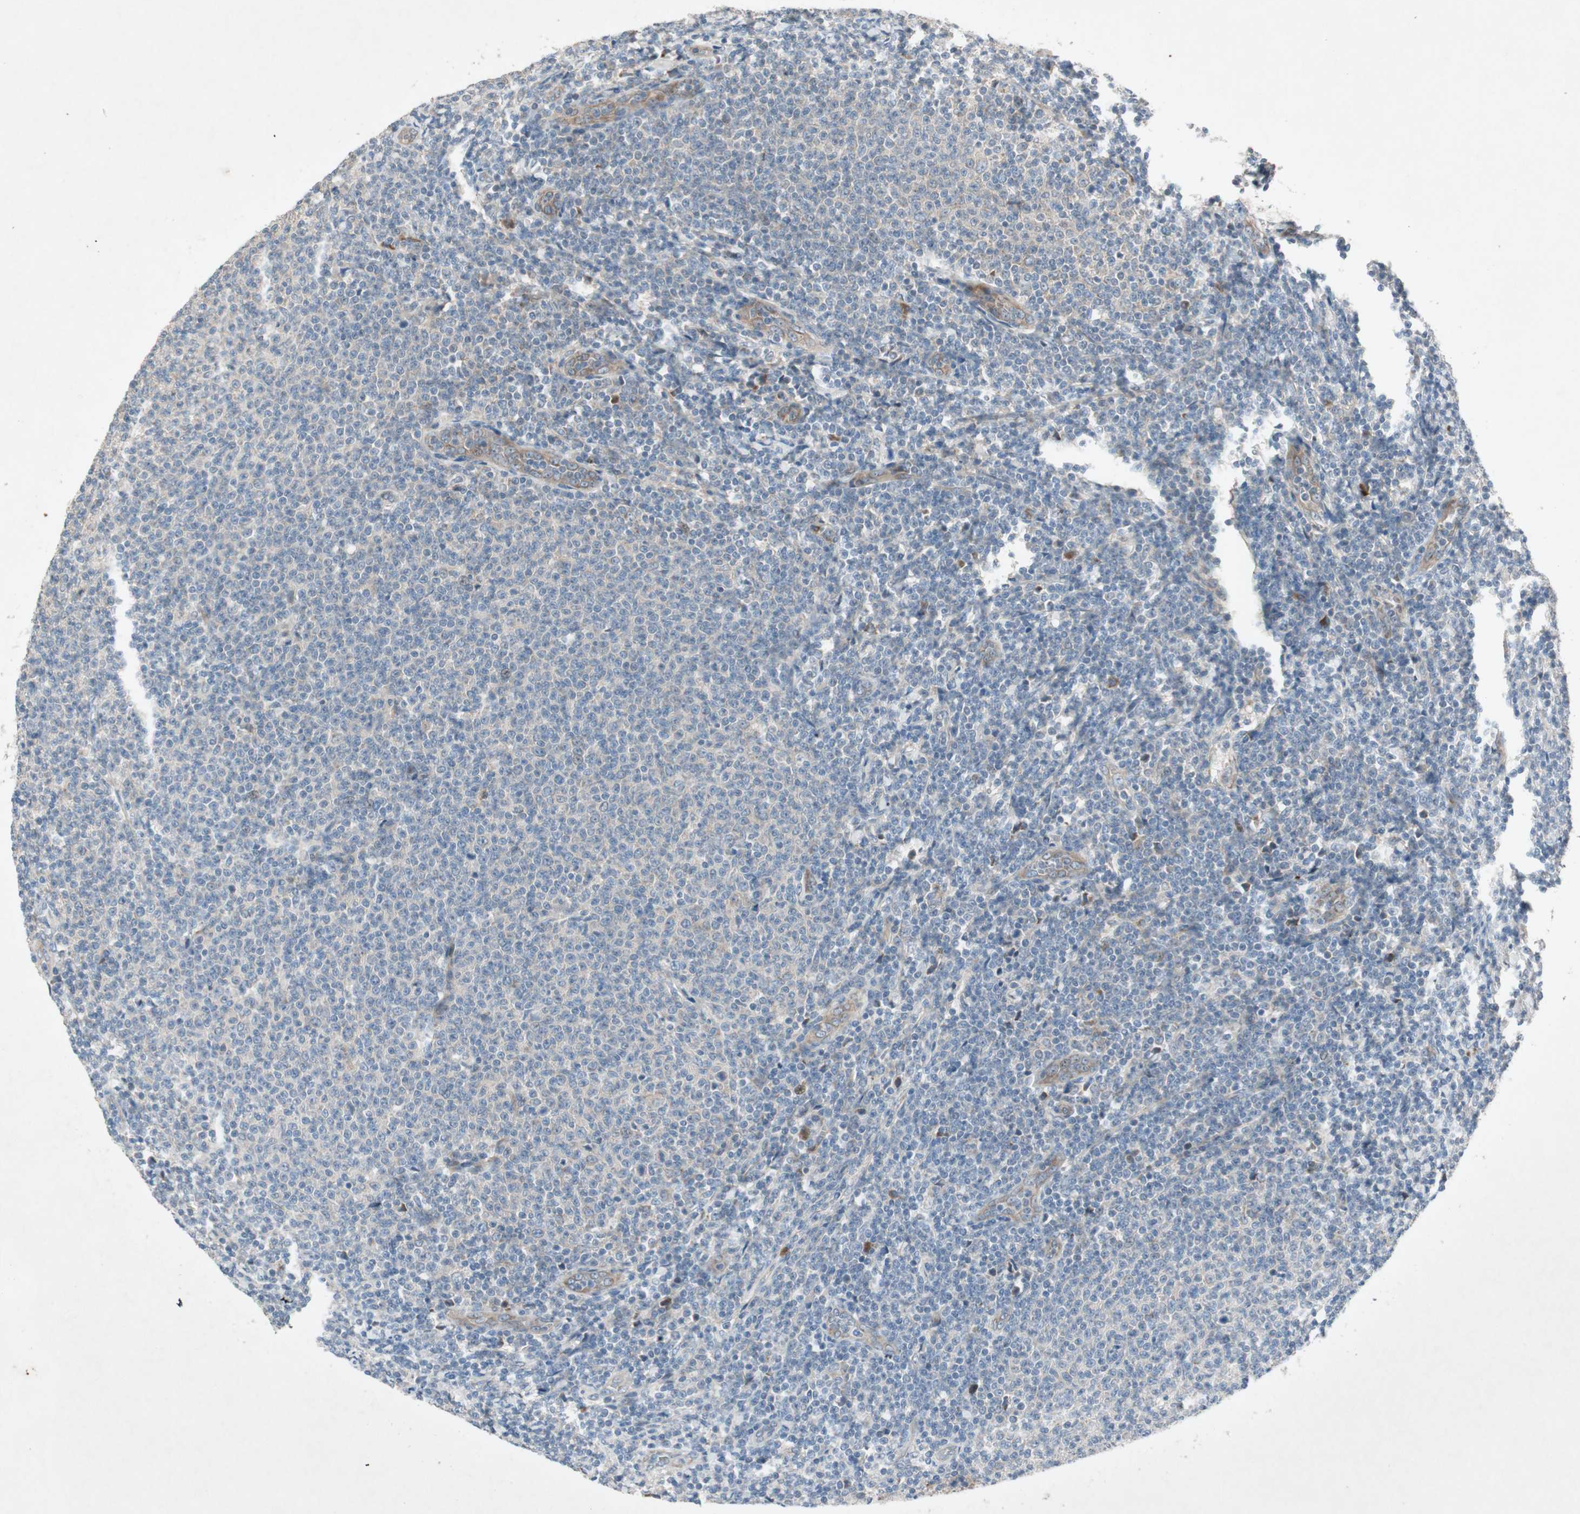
{"staining": {"intensity": "weak", "quantity": "<25%", "location": "cytoplasmic/membranous"}, "tissue": "lymphoma", "cell_type": "Tumor cells", "image_type": "cancer", "snomed": [{"axis": "morphology", "description": "Malignant lymphoma, non-Hodgkin's type, Low grade"}, {"axis": "topography", "description": "Lymph node"}], "caption": "This is an immunohistochemistry (IHC) photomicrograph of human lymphoma. There is no staining in tumor cells.", "gene": "APOO", "patient": {"sex": "male", "age": 66}}